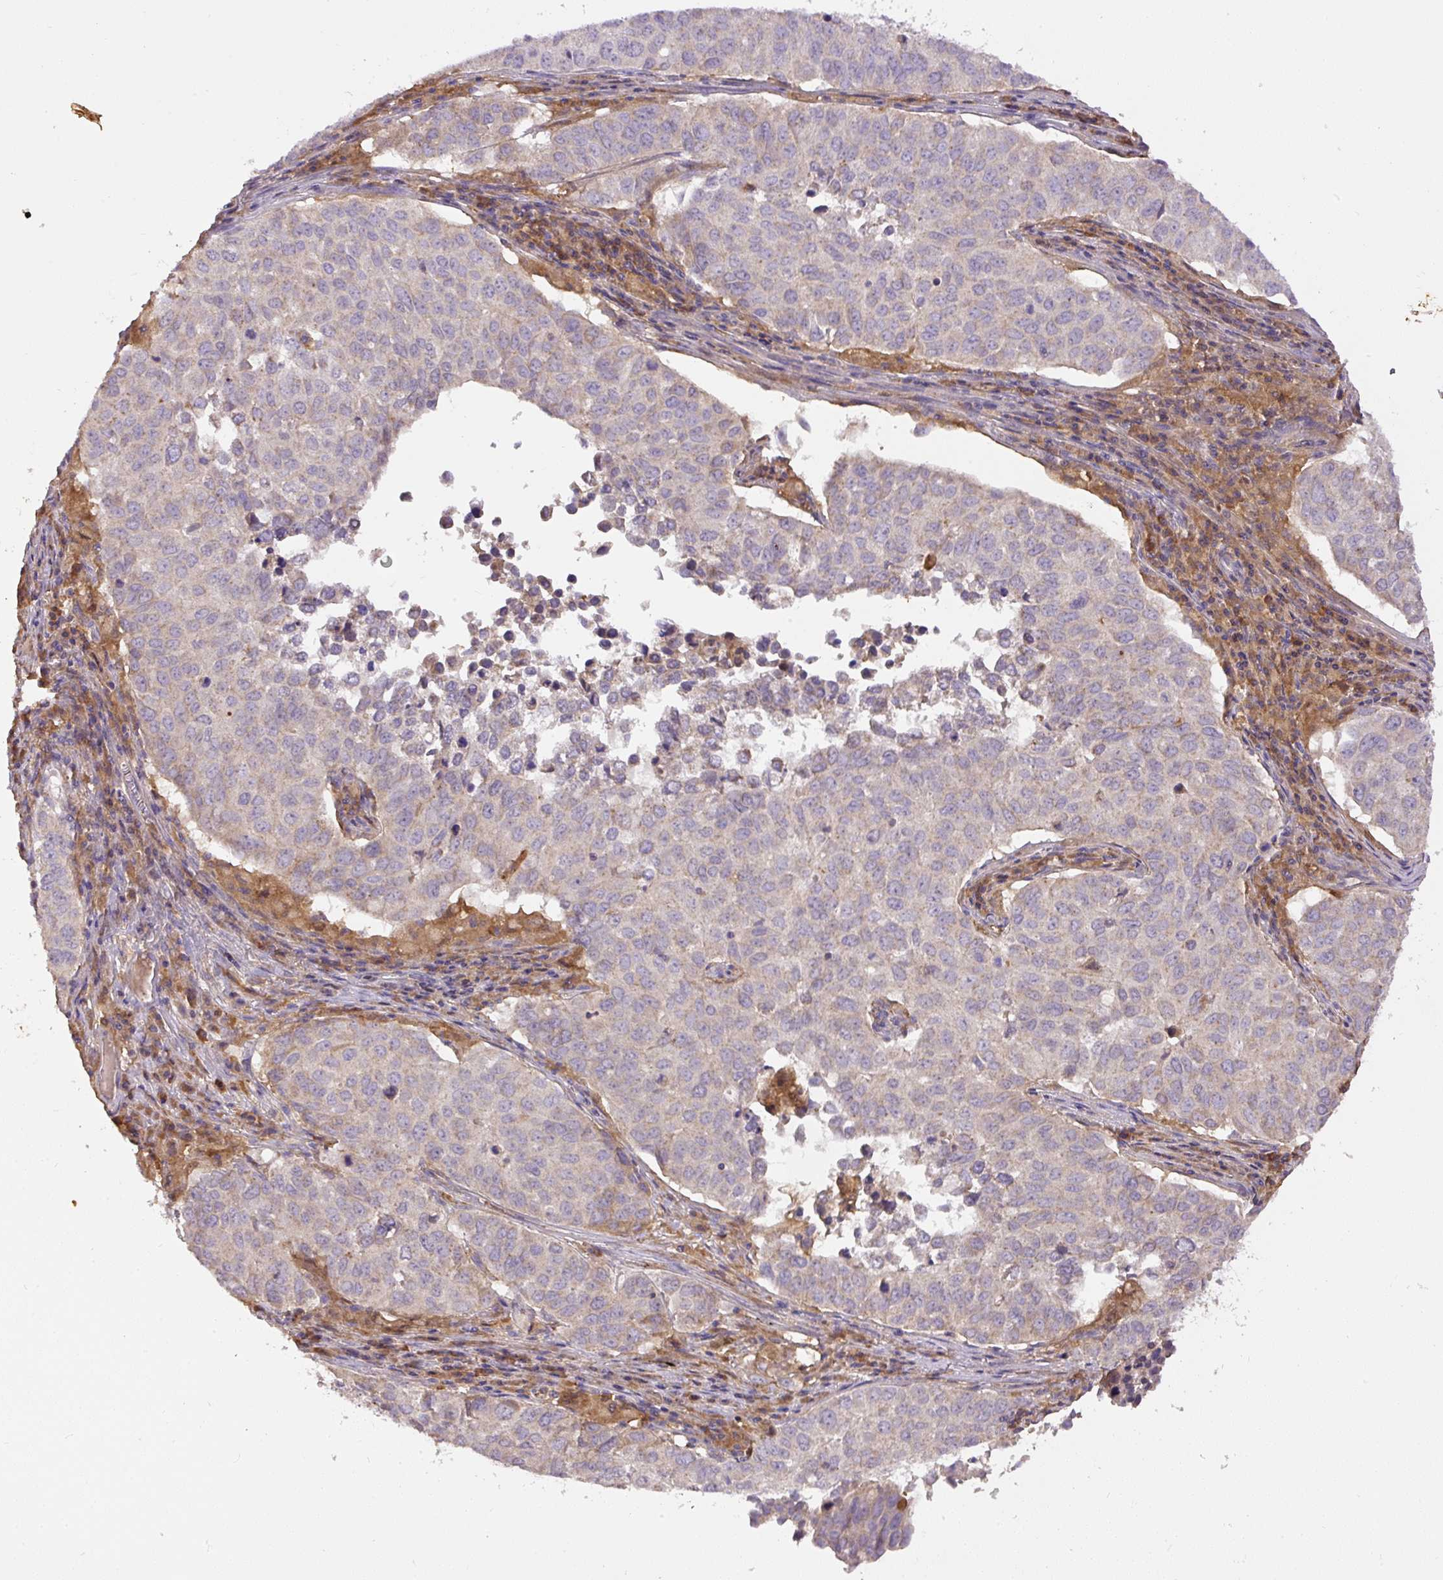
{"staining": {"intensity": "negative", "quantity": "none", "location": "none"}, "tissue": "lung cancer", "cell_type": "Tumor cells", "image_type": "cancer", "snomed": [{"axis": "morphology", "description": "Adenocarcinoma, NOS"}, {"axis": "topography", "description": "Lung"}], "caption": "DAB (3,3'-diaminobenzidine) immunohistochemical staining of lung cancer exhibits no significant expression in tumor cells. The staining was performed using DAB (3,3'-diaminobenzidine) to visualize the protein expression in brown, while the nuclei were stained in blue with hematoxylin (Magnification: 20x).", "gene": "DAPK1", "patient": {"sex": "female", "age": 50}}